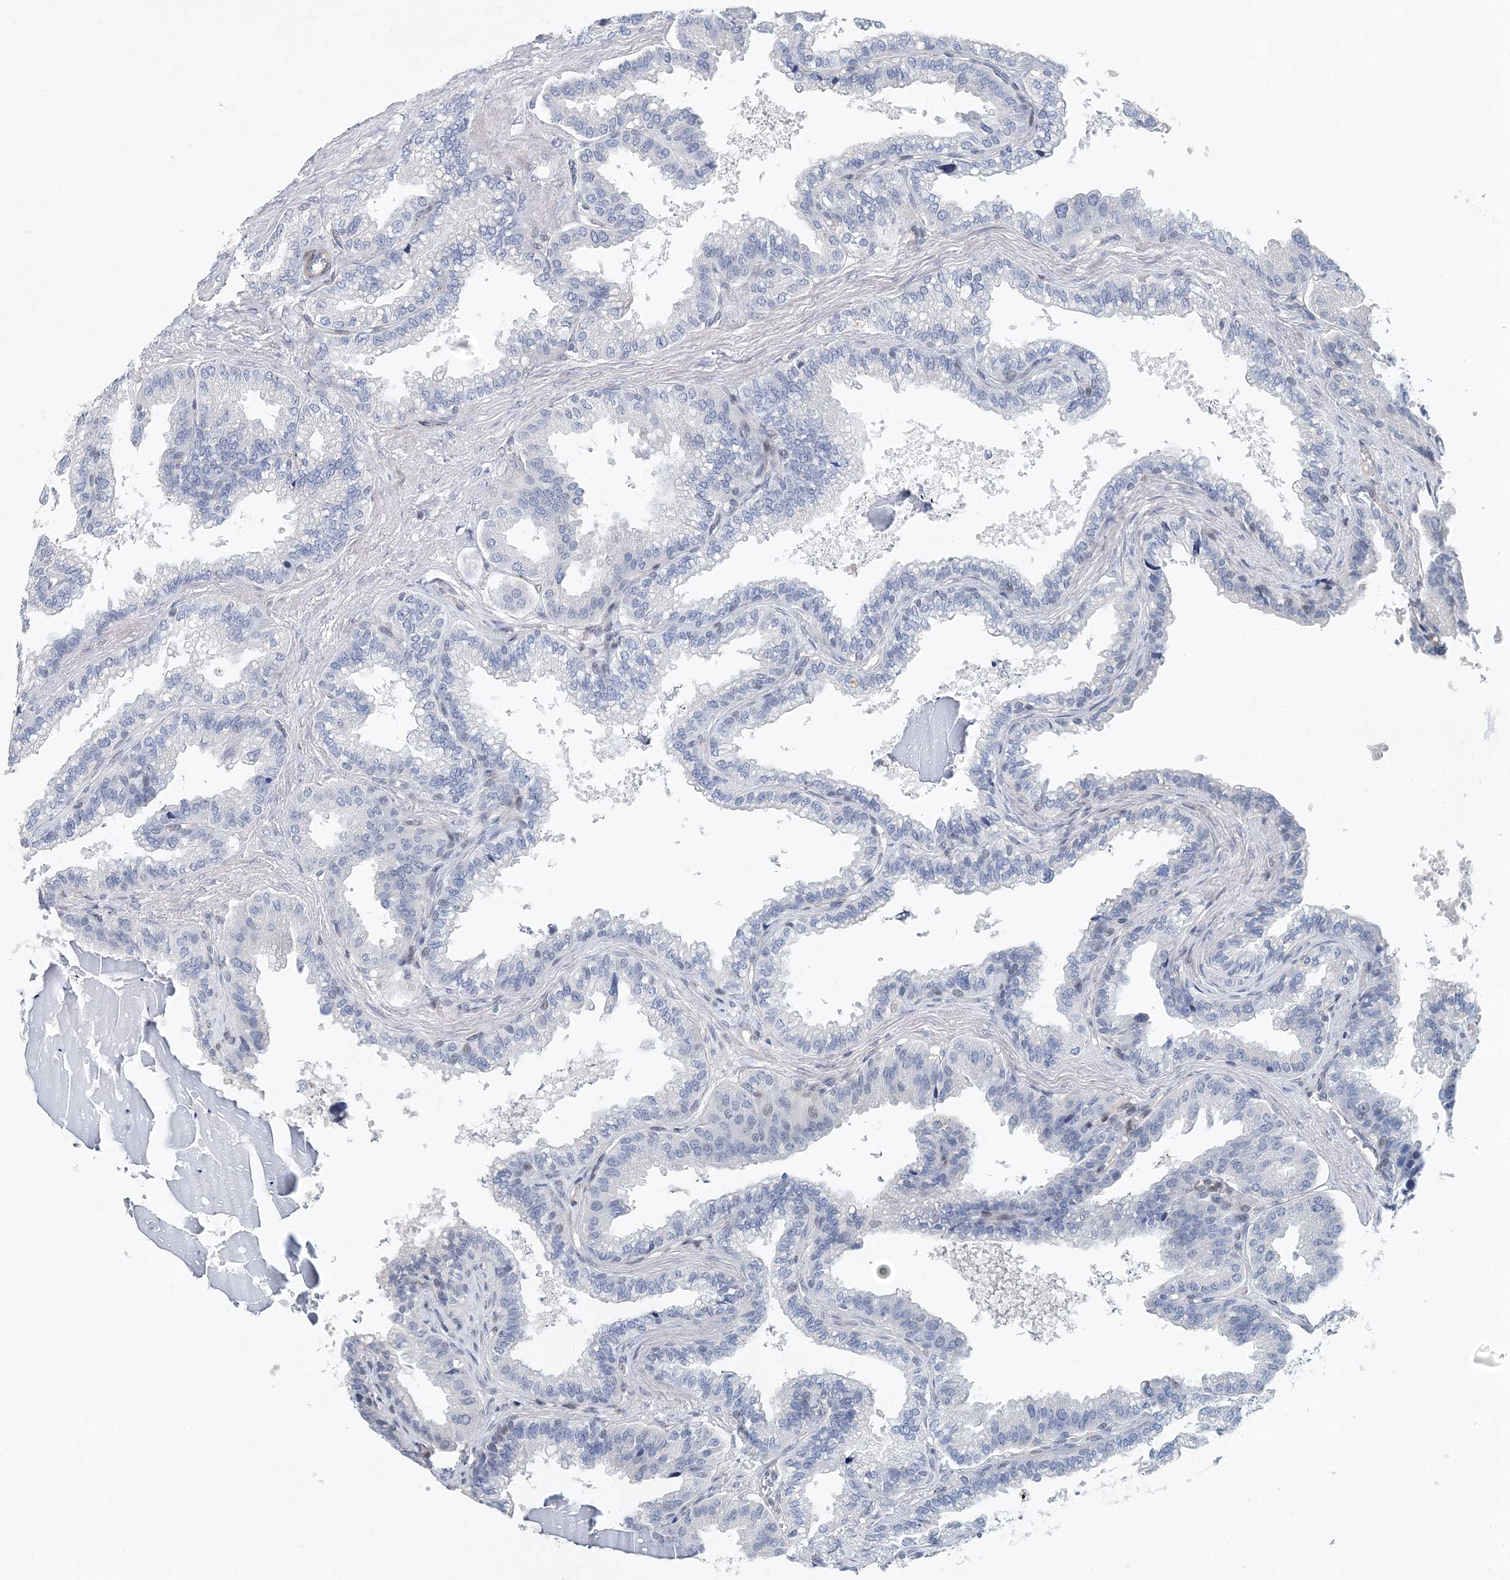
{"staining": {"intensity": "negative", "quantity": "none", "location": "none"}, "tissue": "seminal vesicle", "cell_type": "Glandular cells", "image_type": "normal", "snomed": [{"axis": "morphology", "description": "Normal tissue, NOS"}, {"axis": "topography", "description": "Seminal veicle"}], "caption": "High power microscopy image of an immunohistochemistry photomicrograph of benign seminal vesicle, revealing no significant expression in glandular cells.", "gene": "UIMC1", "patient": {"sex": "male", "age": 46}}